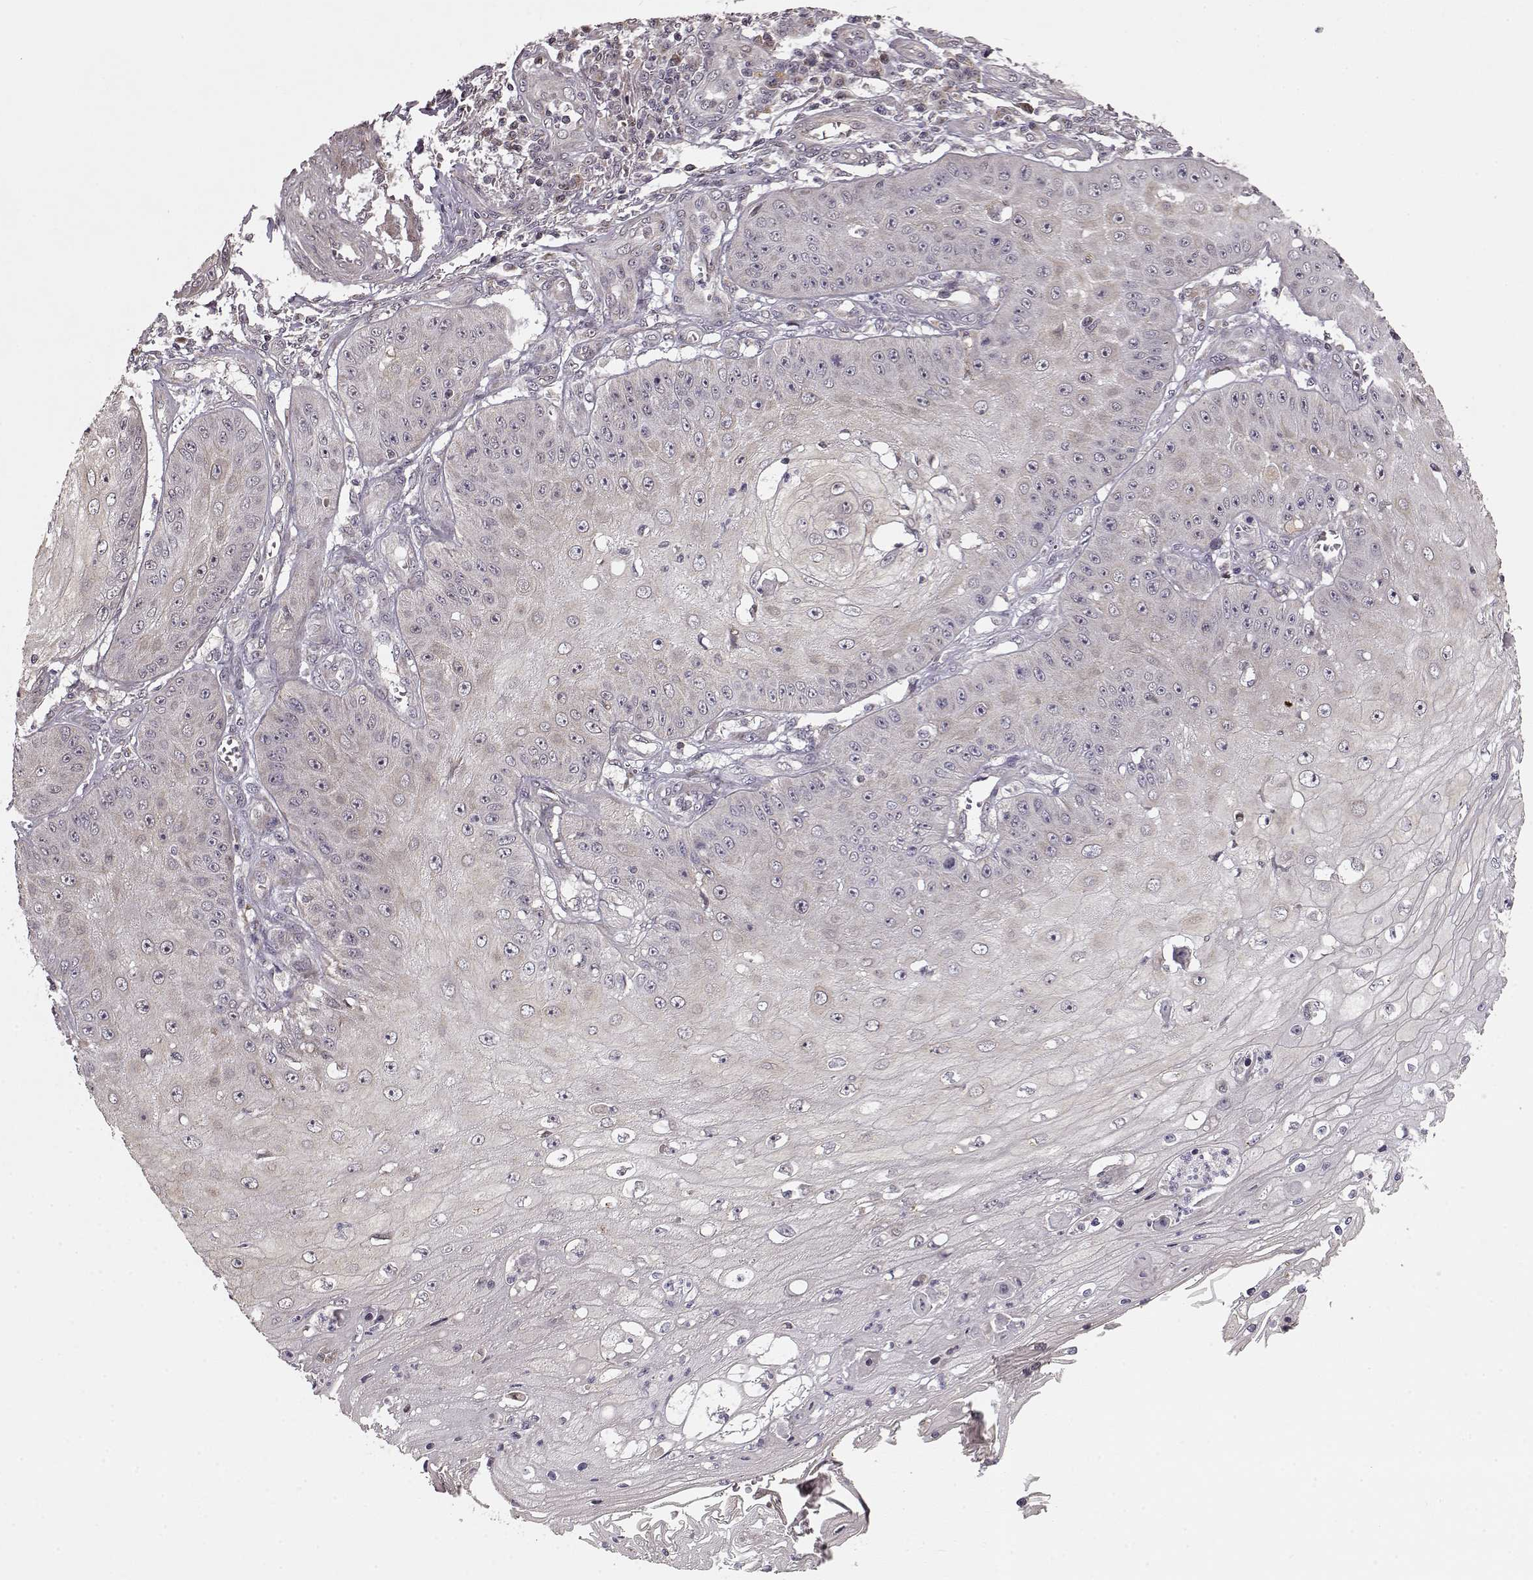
{"staining": {"intensity": "negative", "quantity": "none", "location": "none"}, "tissue": "skin cancer", "cell_type": "Tumor cells", "image_type": "cancer", "snomed": [{"axis": "morphology", "description": "Squamous cell carcinoma, NOS"}, {"axis": "topography", "description": "Skin"}], "caption": "Tumor cells show no significant protein positivity in skin cancer (squamous cell carcinoma).", "gene": "BACH2", "patient": {"sex": "male", "age": 70}}